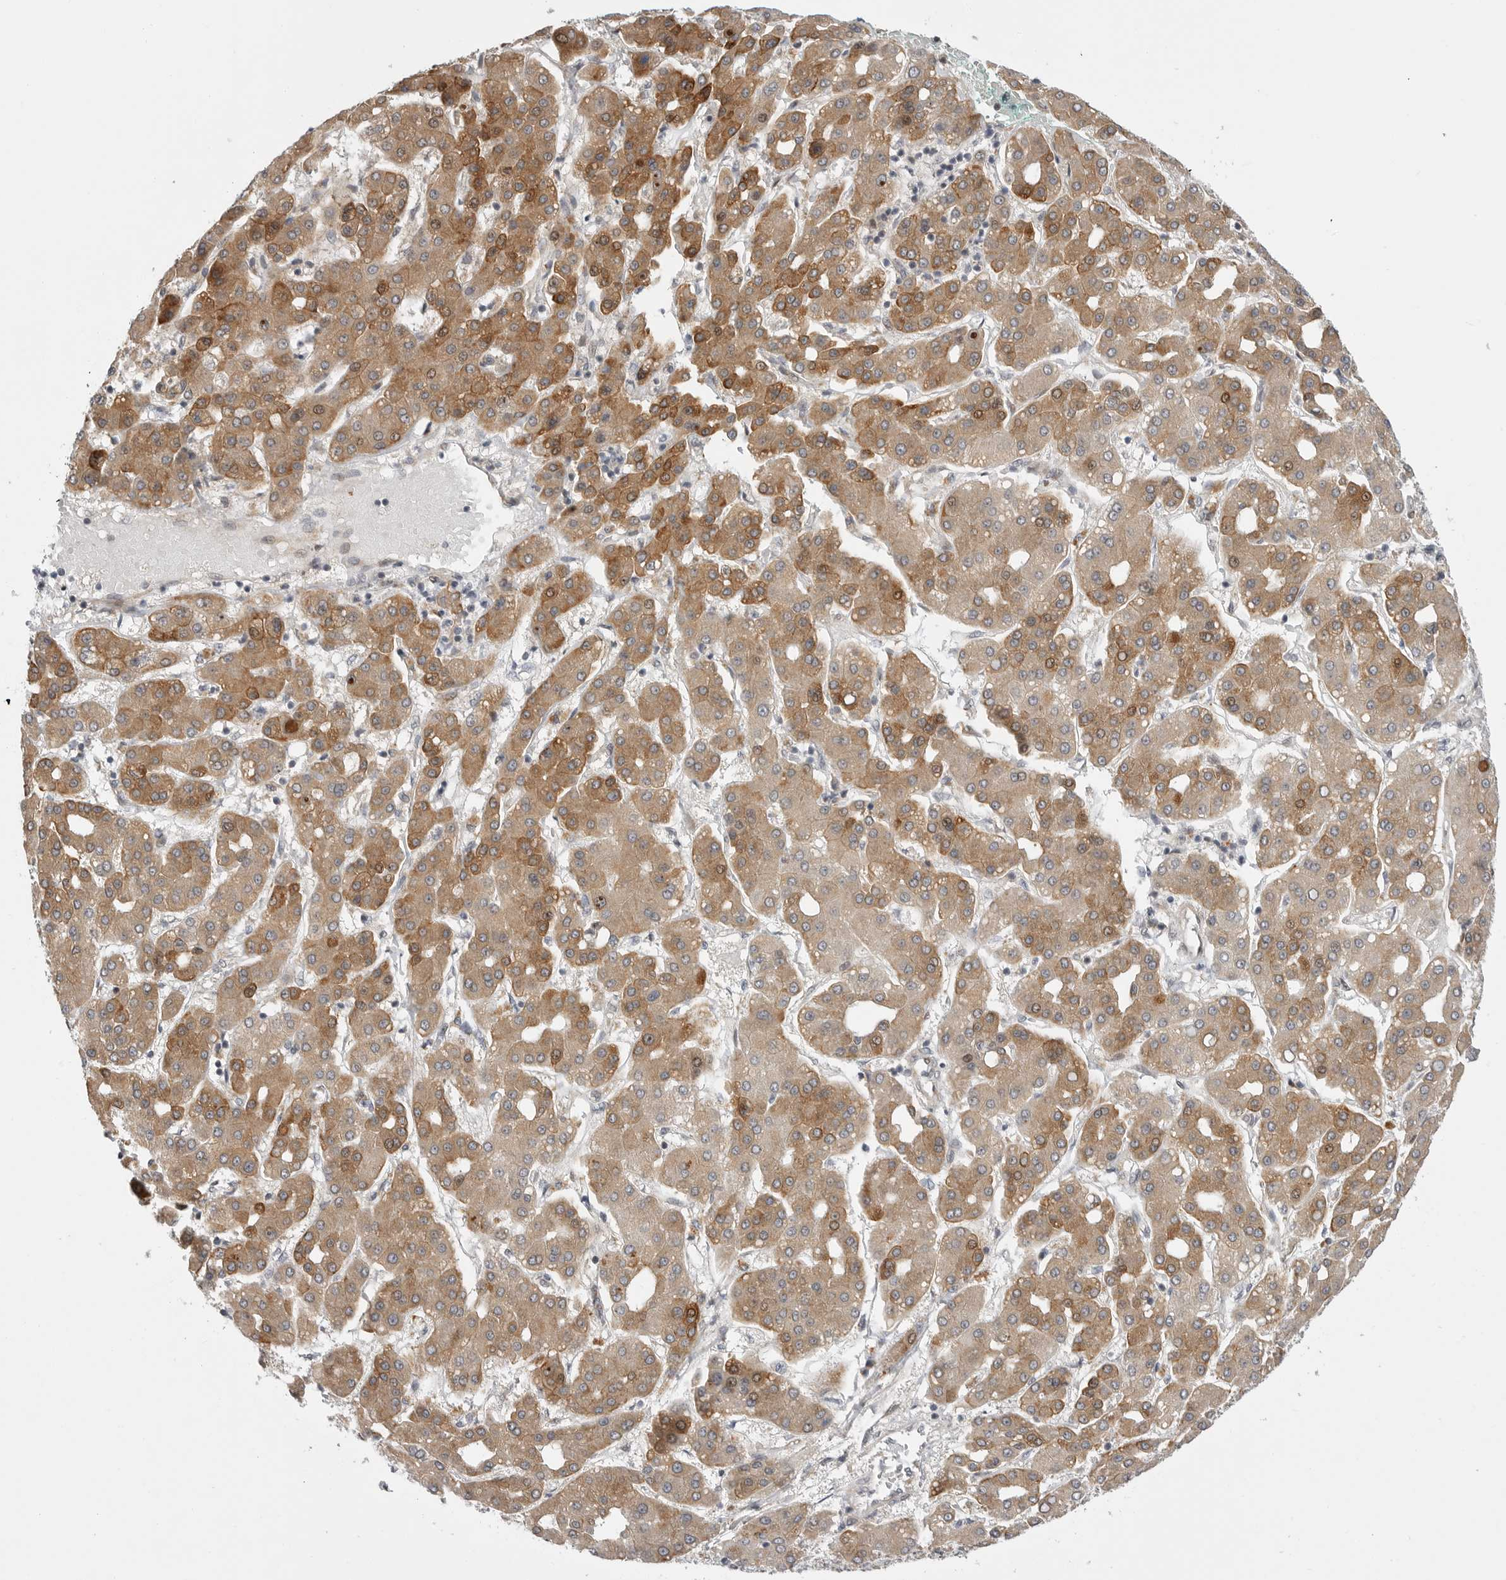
{"staining": {"intensity": "moderate", "quantity": ">75%", "location": "cytoplasmic/membranous"}, "tissue": "liver cancer", "cell_type": "Tumor cells", "image_type": "cancer", "snomed": [{"axis": "morphology", "description": "Carcinoma, Hepatocellular, NOS"}, {"axis": "topography", "description": "Liver"}], "caption": "An IHC histopathology image of neoplastic tissue is shown. Protein staining in brown shows moderate cytoplasmic/membranous positivity in liver cancer within tumor cells. (DAB = brown stain, brightfield microscopy at high magnification).", "gene": "GGT6", "patient": {"sex": "male", "age": 65}}